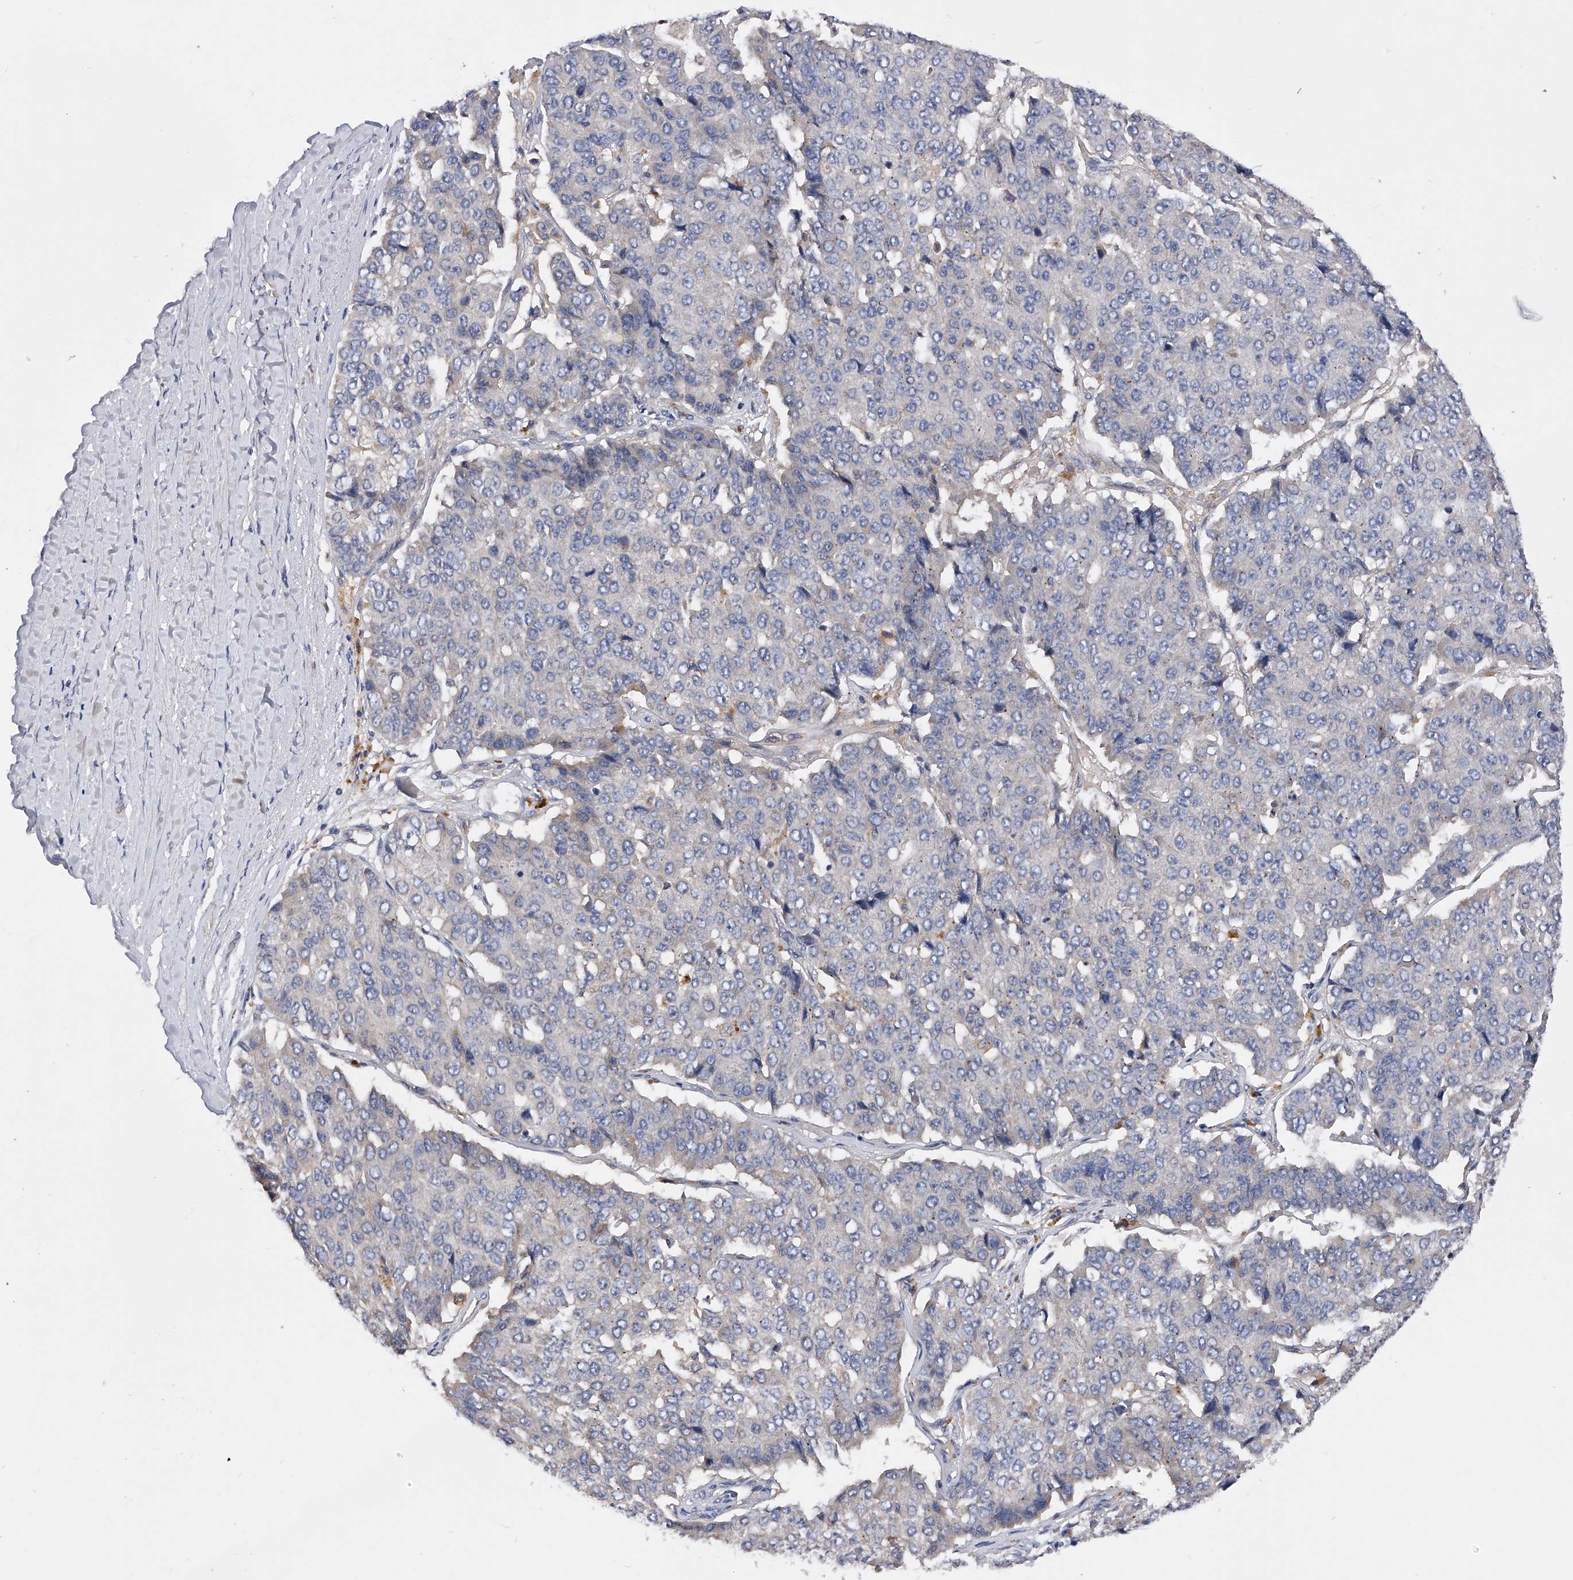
{"staining": {"intensity": "negative", "quantity": "none", "location": "none"}, "tissue": "pancreatic cancer", "cell_type": "Tumor cells", "image_type": "cancer", "snomed": [{"axis": "morphology", "description": "Adenocarcinoma, NOS"}, {"axis": "topography", "description": "Pancreas"}], "caption": "IHC histopathology image of neoplastic tissue: human pancreatic cancer stained with DAB demonstrates no significant protein positivity in tumor cells.", "gene": "ARL4C", "patient": {"sex": "male", "age": 50}}